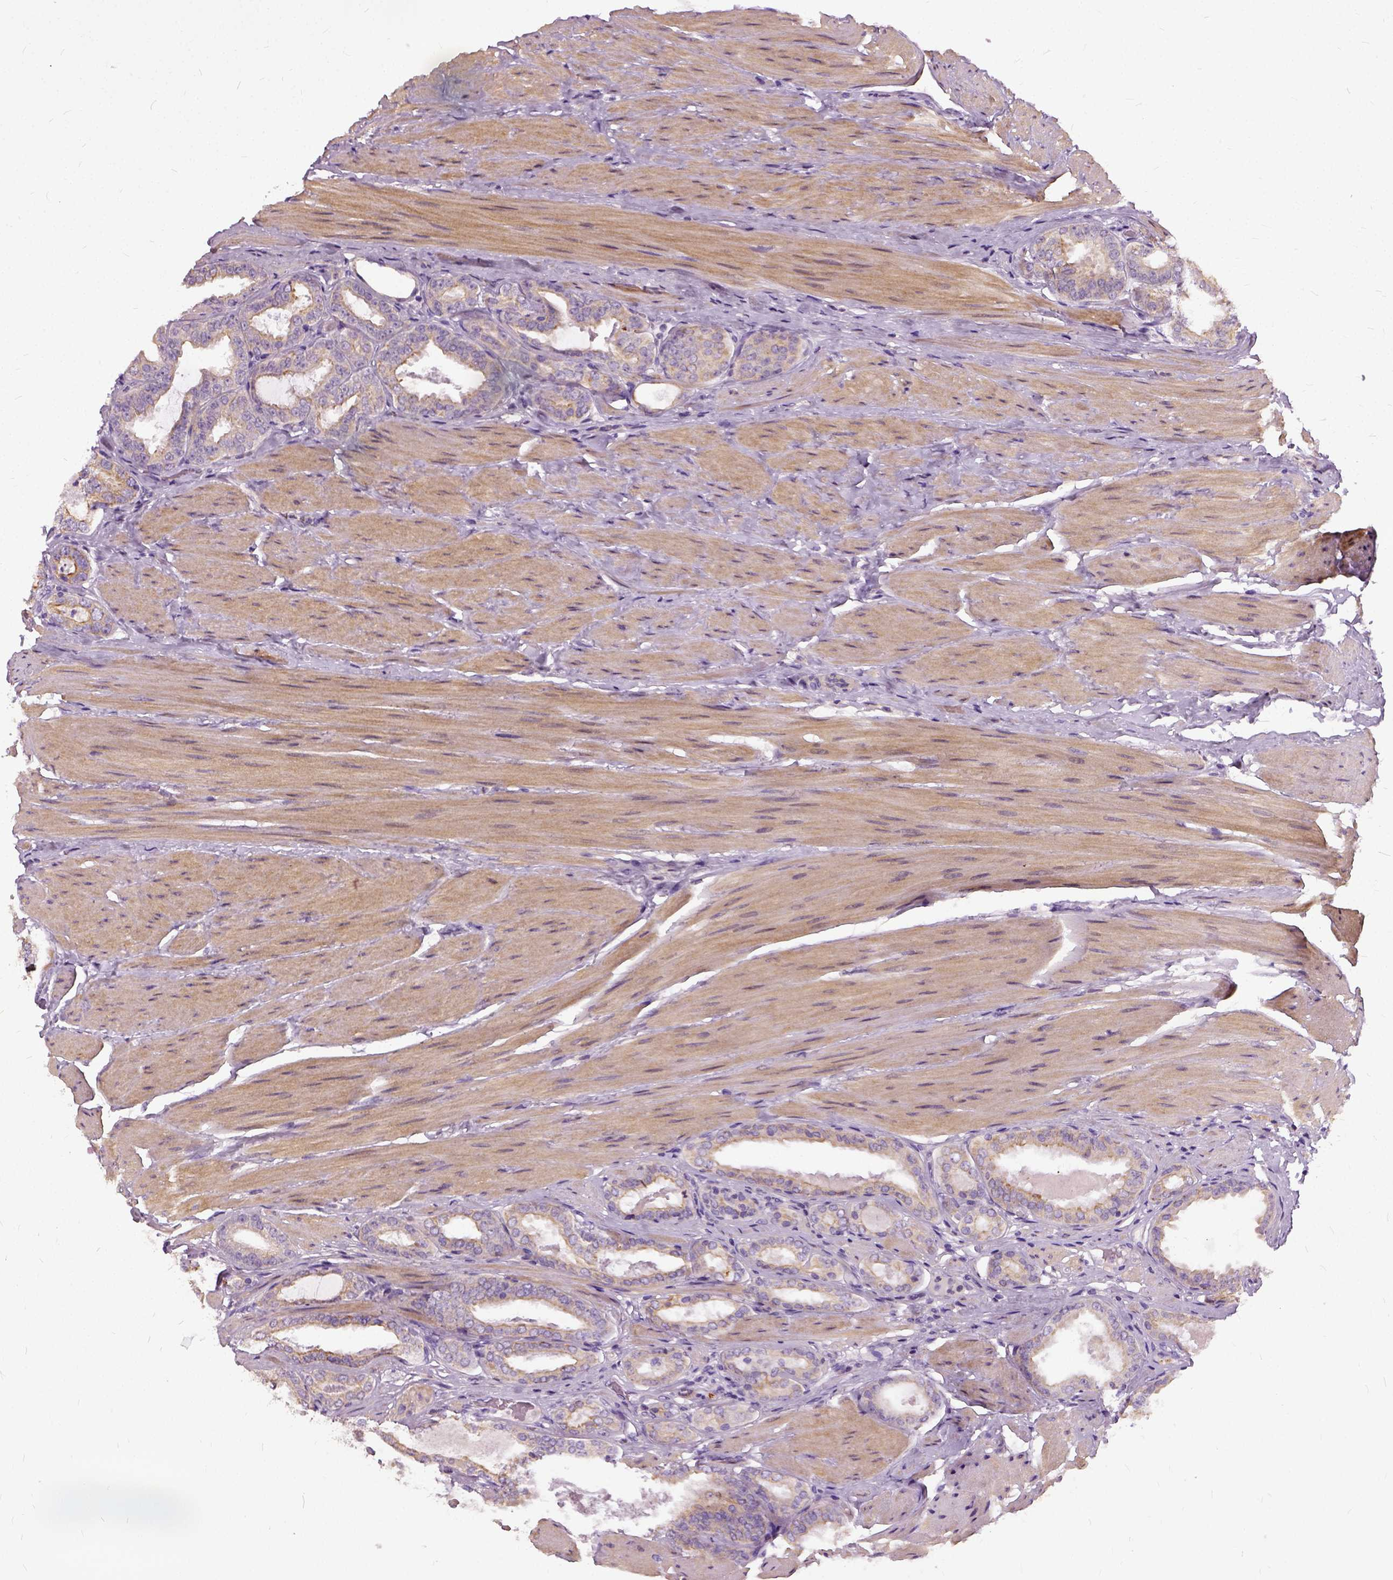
{"staining": {"intensity": "weak", "quantity": "25%-75%", "location": "cytoplasmic/membranous"}, "tissue": "prostate cancer", "cell_type": "Tumor cells", "image_type": "cancer", "snomed": [{"axis": "morphology", "description": "Adenocarcinoma, High grade"}, {"axis": "topography", "description": "Prostate"}], "caption": "Protein expression analysis of prostate adenocarcinoma (high-grade) demonstrates weak cytoplasmic/membranous expression in about 25%-75% of tumor cells. (DAB = brown stain, brightfield microscopy at high magnification).", "gene": "ILRUN", "patient": {"sex": "male", "age": 63}}